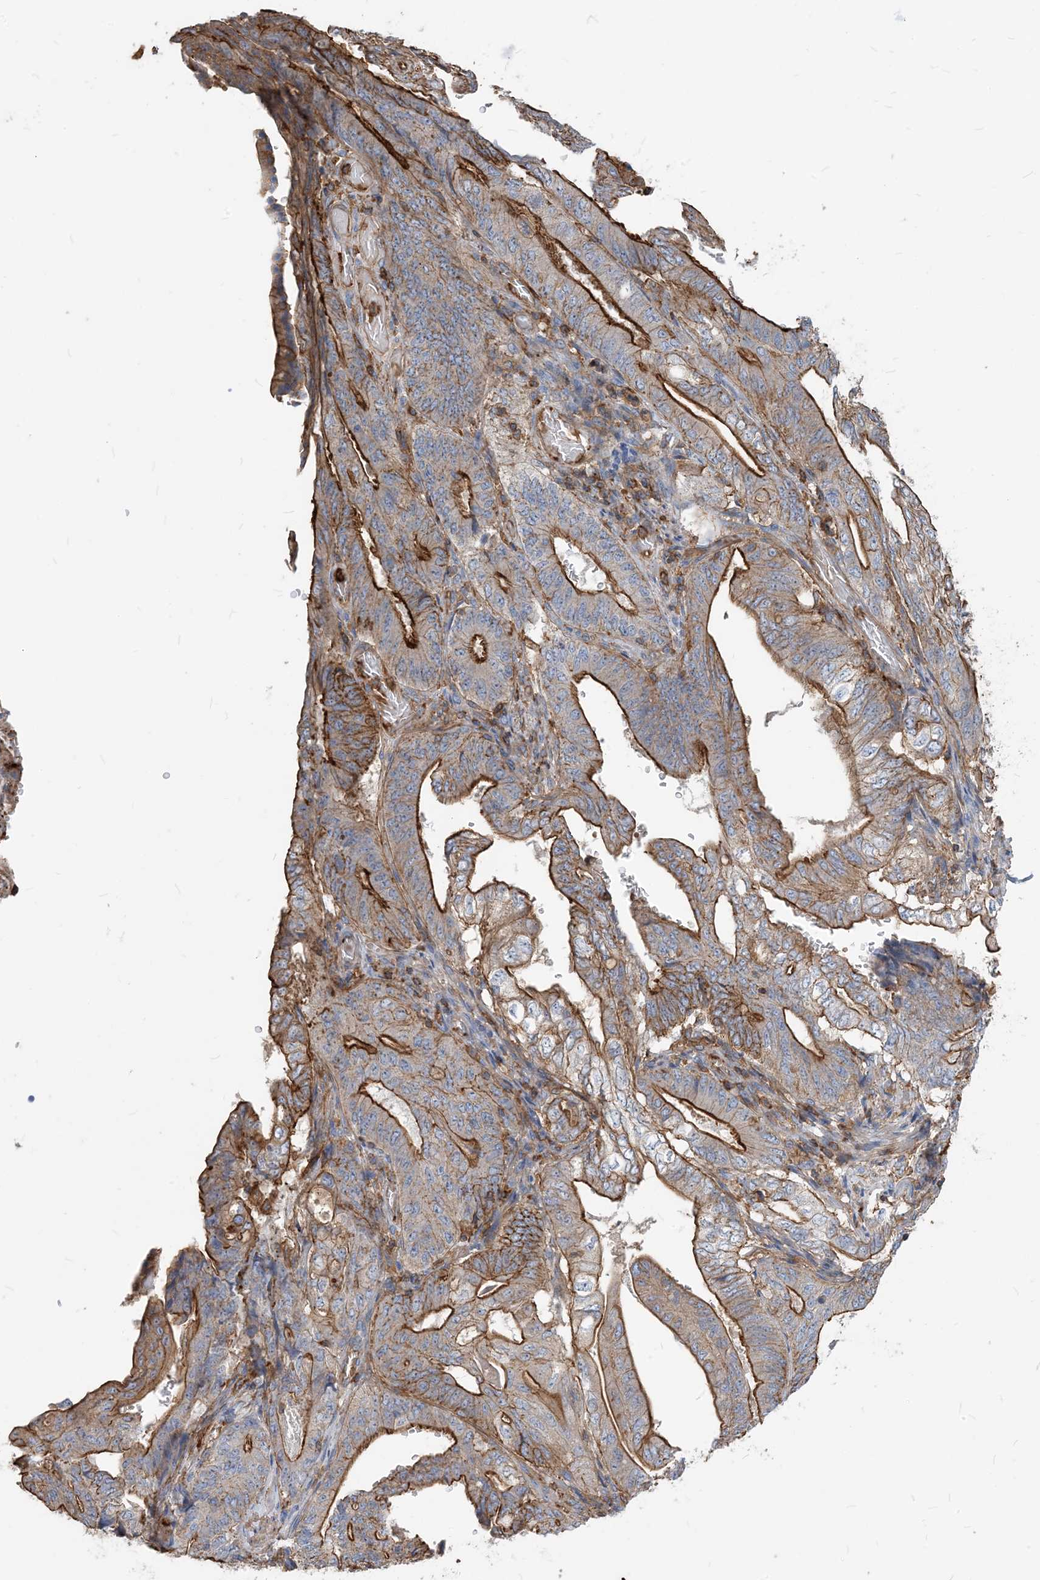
{"staining": {"intensity": "moderate", "quantity": "25%-75%", "location": "cytoplasmic/membranous"}, "tissue": "stomach cancer", "cell_type": "Tumor cells", "image_type": "cancer", "snomed": [{"axis": "morphology", "description": "Adenocarcinoma, NOS"}, {"axis": "topography", "description": "Stomach"}], "caption": "Protein staining by immunohistochemistry (IHC) demonstrates moderate cytoplasmic/membranous positivity in about 25%-75% of tumor cells in stomach cancer.", "gene": "PARVG", "patient": {"sex": "female", "age": 73}}